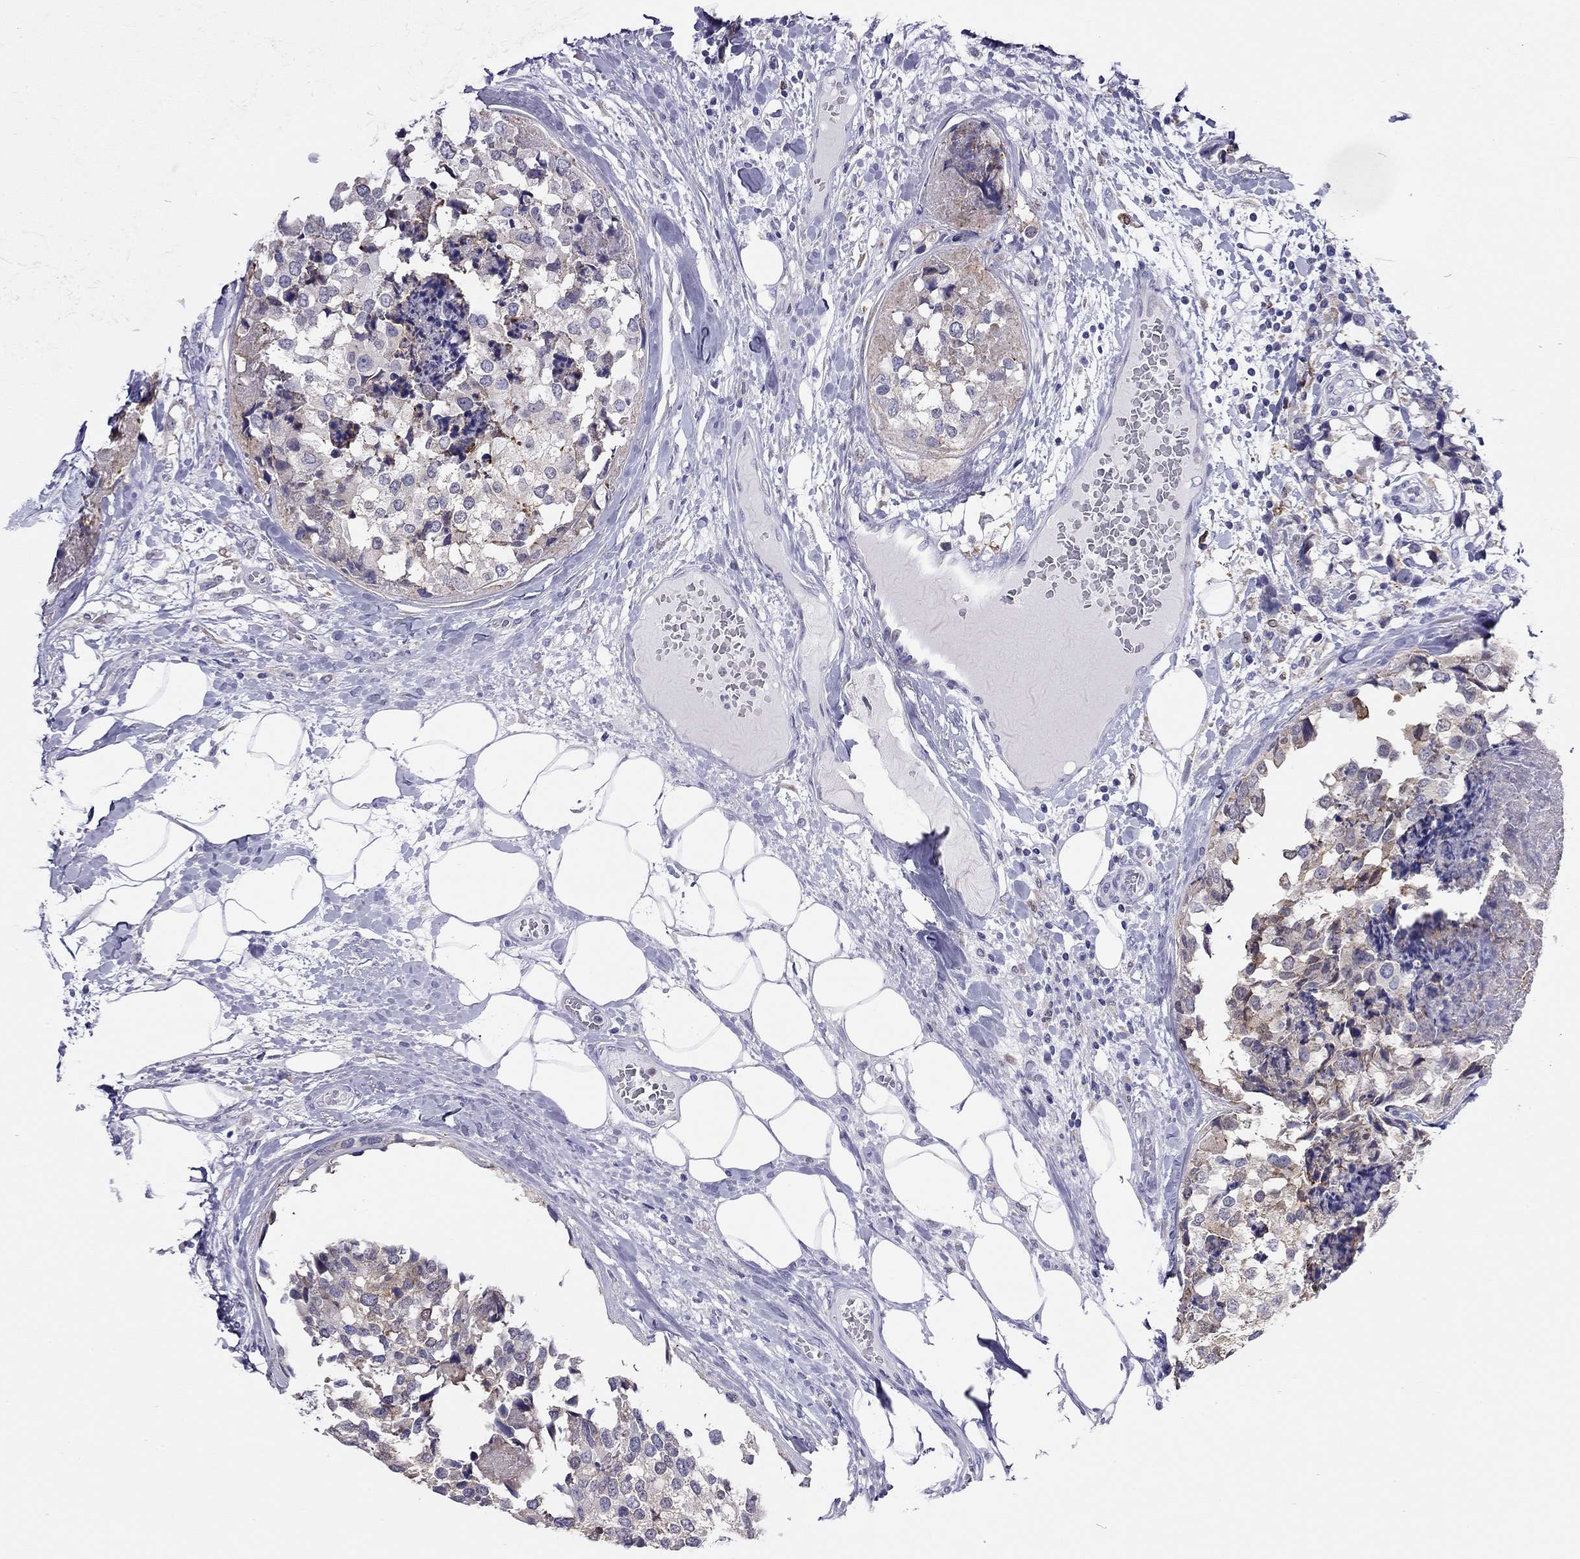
{"staining": {"intensity": "weak", "quantity": ">75%", "location": "cytoplasmic/membranous"}, "tissue": "breast cancer", "cell_type": "Tumor cells", "image_type": "cancer", "snomed": [{"axis": "morphology", "description": "Lobular carcinoma"}, {"axis": "topography", "description": "Breast"}], "caption": "Immunohistochemistry (IHC) (DAB (3,3'-diaminobenzidine)) staining of human breast lobular carcinoma exhibits weak cytoplasmic/membranous protein expression in approximately >75% of tumor cells. (Brightfield microscopy of DAB IHC at high magnification).", "gene": "SLC46A2", "patient": {"sex": "female", "age": 59}}